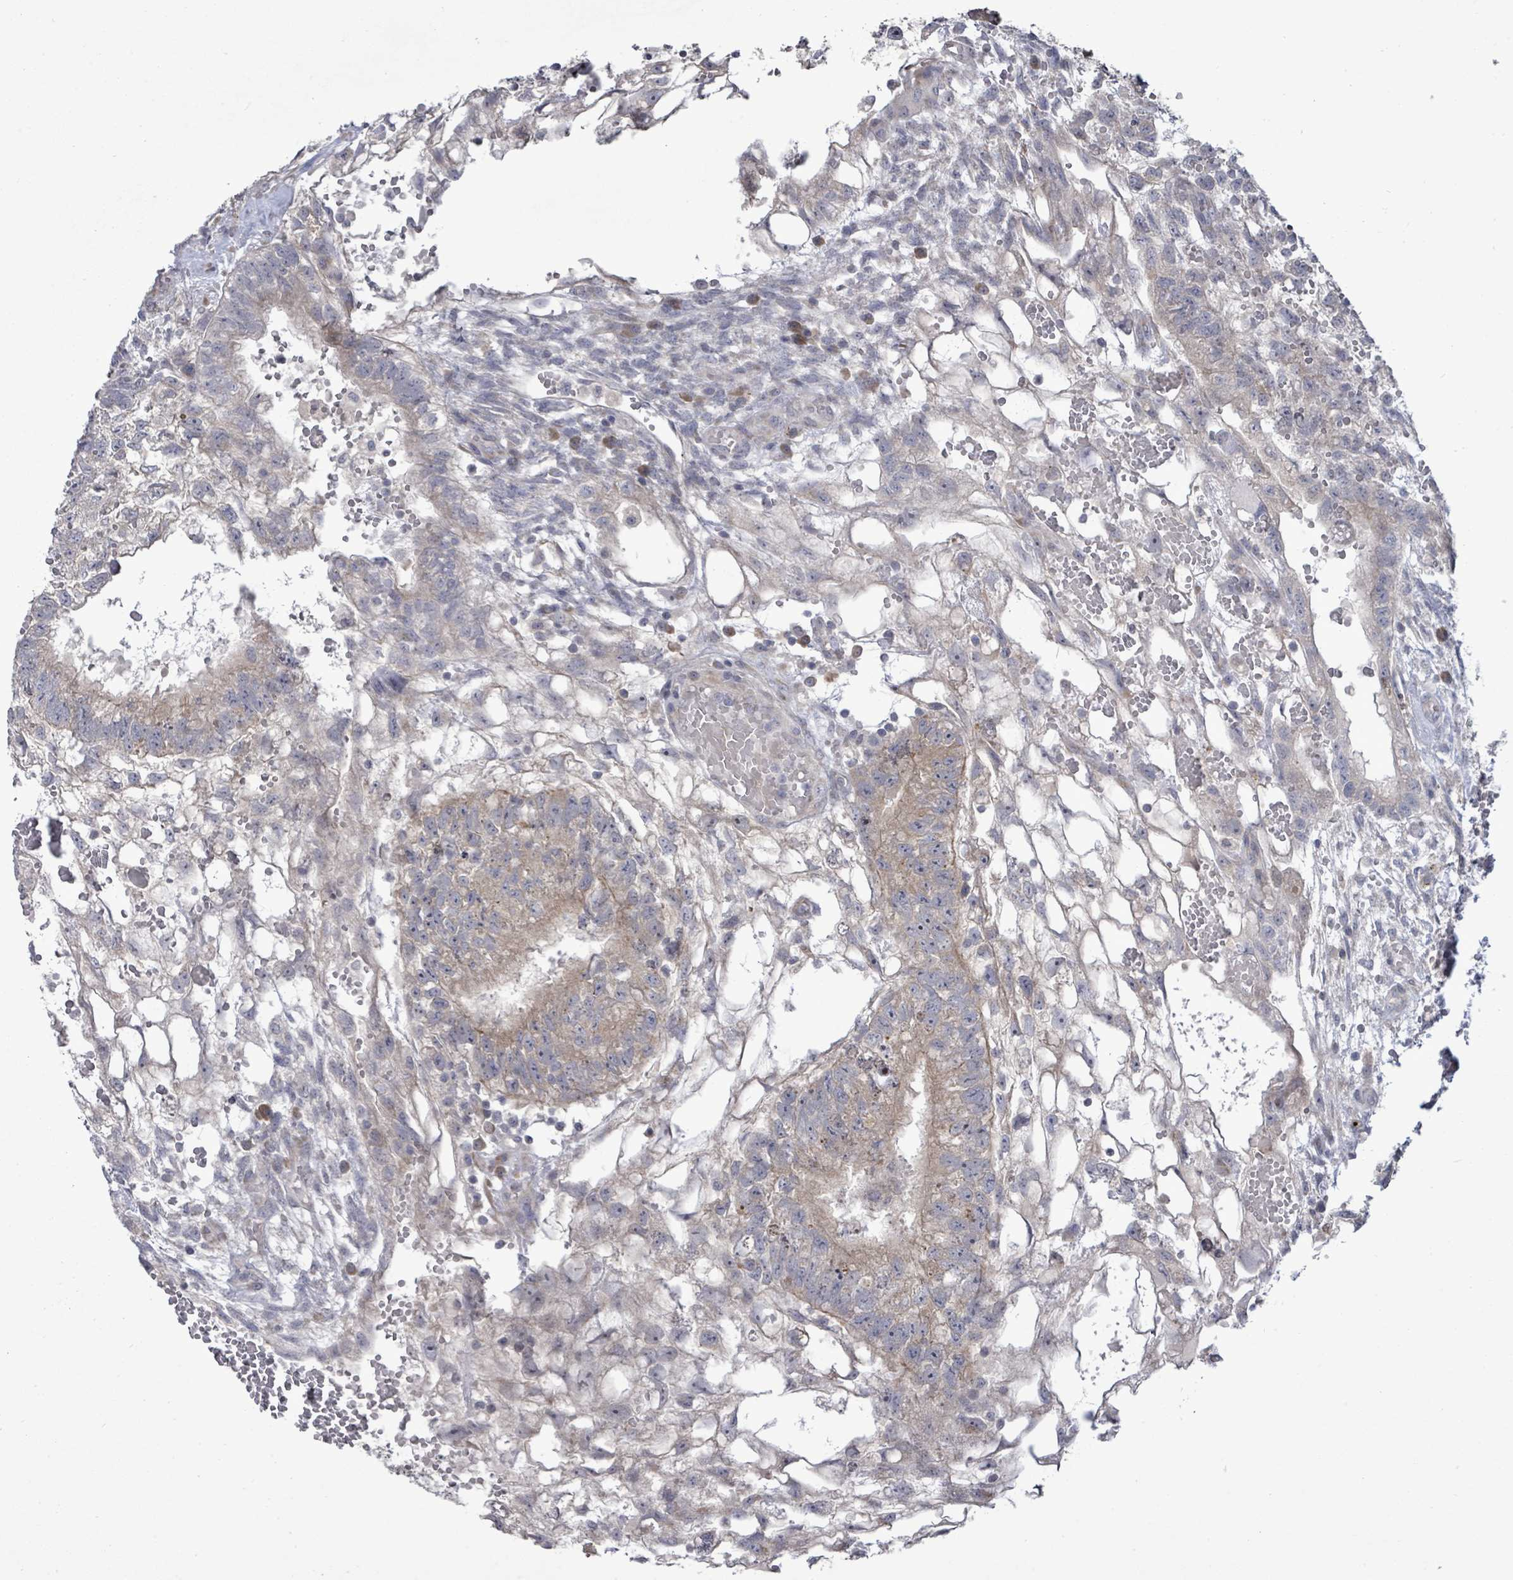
{"staining": {"intensity": "weak", "quantity": "<25%", "location": "cytoplasmic/membranous"}, "tissue": "testis cancer", "cell_type": "Tumor cells", "image_type": "cancer", "snomed": [{"axis": "morphology", "description": "Normal tissue, NOS"}, {"axis": "morphology", "description": "Carcinoma, Embryonal, NOS"}, {"axis": "topography", "description": "Testis"}], "caption": "High magnification brightfield microscopy of testis embryonal carcinoma stained with DAB (3,3'-diaminobenzidine) (brown) and counterstained with hematoxylin (blue): tumor cells show no significant expression.", "gene": "POMGNT2", "patient": {"sex": "male", "age": 32}}